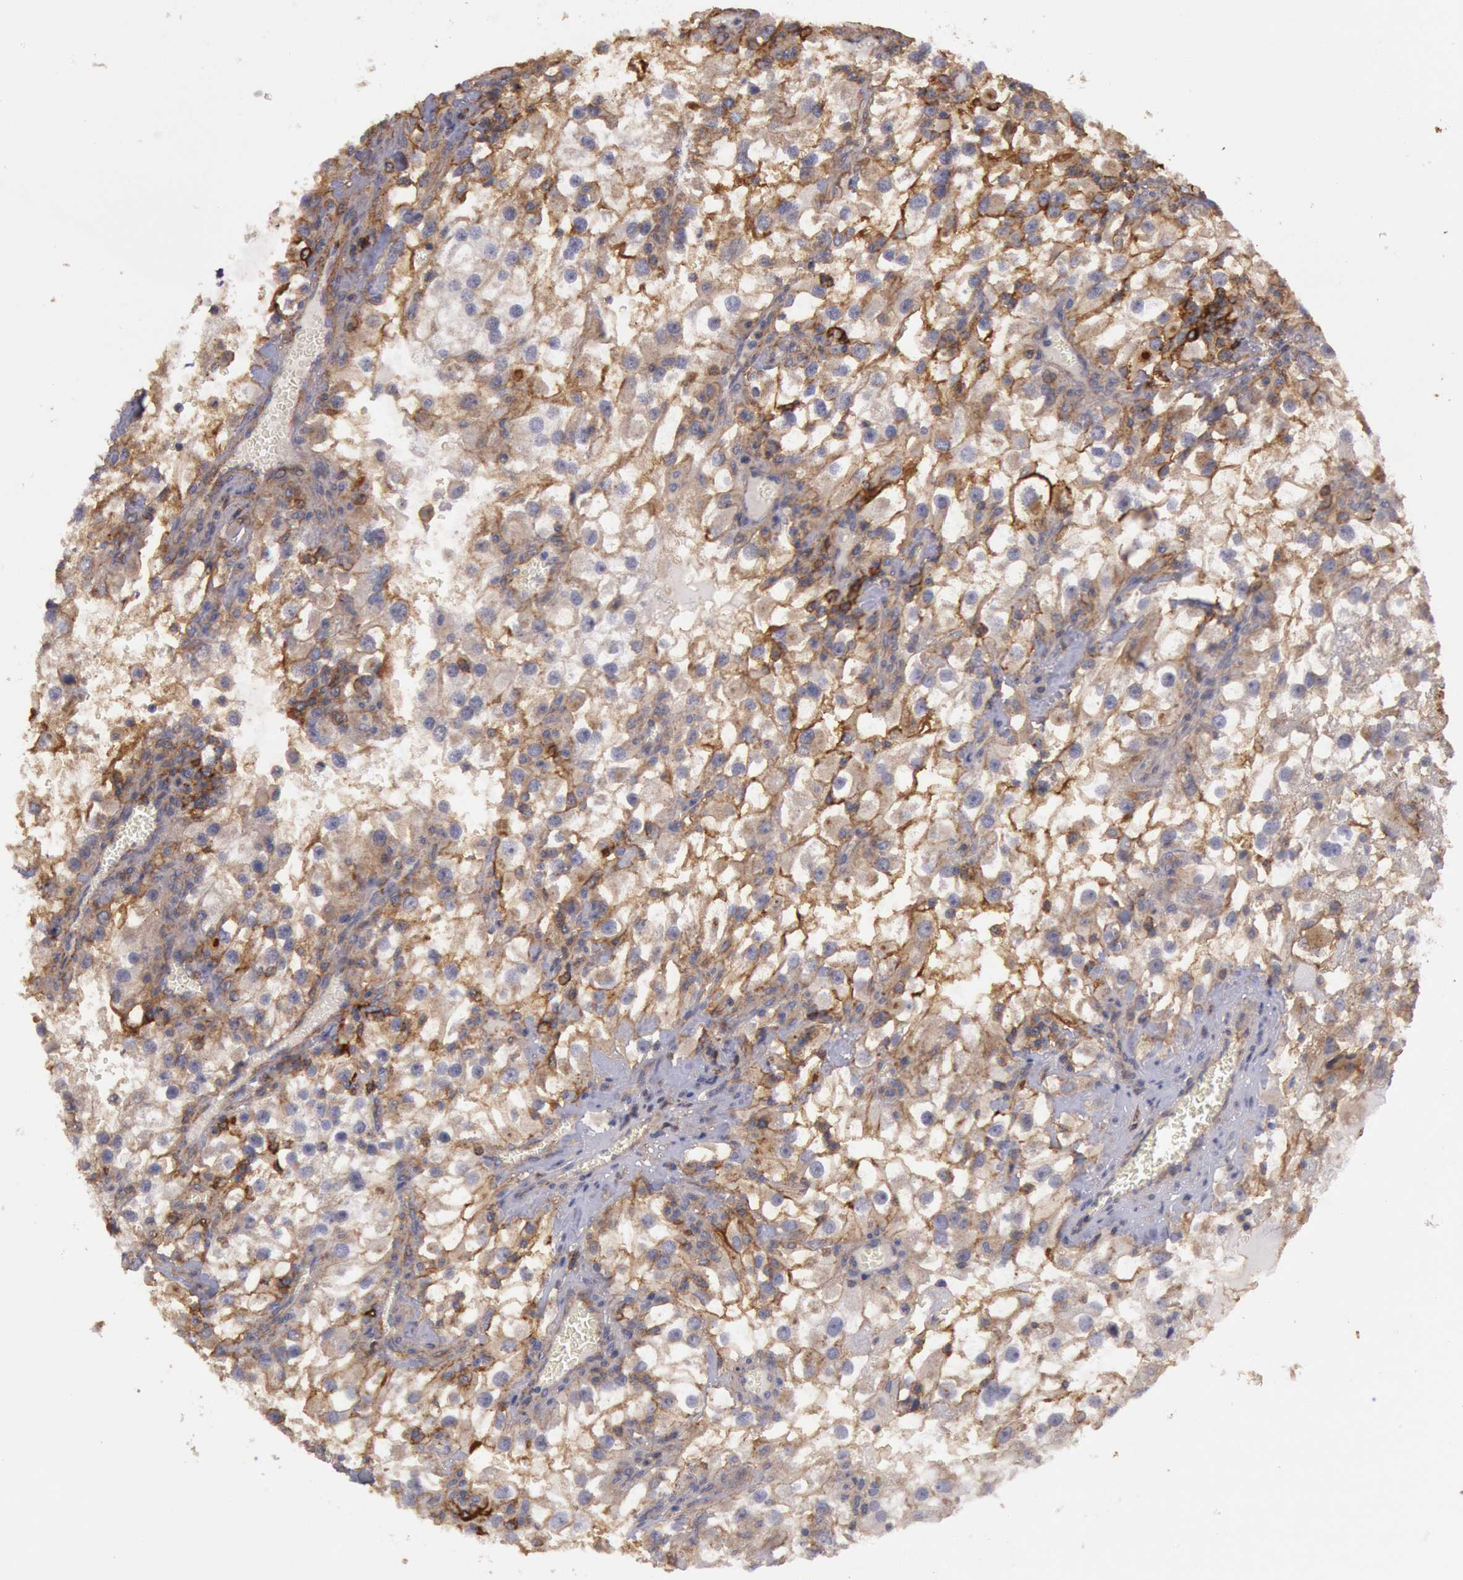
{"staining": {"intensity": "moderate", "quantity": "25%-75%", "location": "cytoplasmic/membranous"}, "tissue": "renal cancer", "cell_type": "Tumor cells", "image_type": "cancer", "snomed": [{"axis": "morphology", "description": "Adenocarcinoma, NOS"}, {"axis": "topography", "description": "Kidney"}], "caption": "Immunohistochemical staining of renal adenocarcinoma demonstrates medium levels of moderate cytoplasmic/membranous staining in approximately 25%-75% of tumor cells. Using DAB (3,3'-diaminobenzidine) (brown) and hematoxylin (blue) stains, captured at high magnification using brightfield microscopy.", "gene": "TRIB2", "patient": {"sex": "female", "age": 52}}